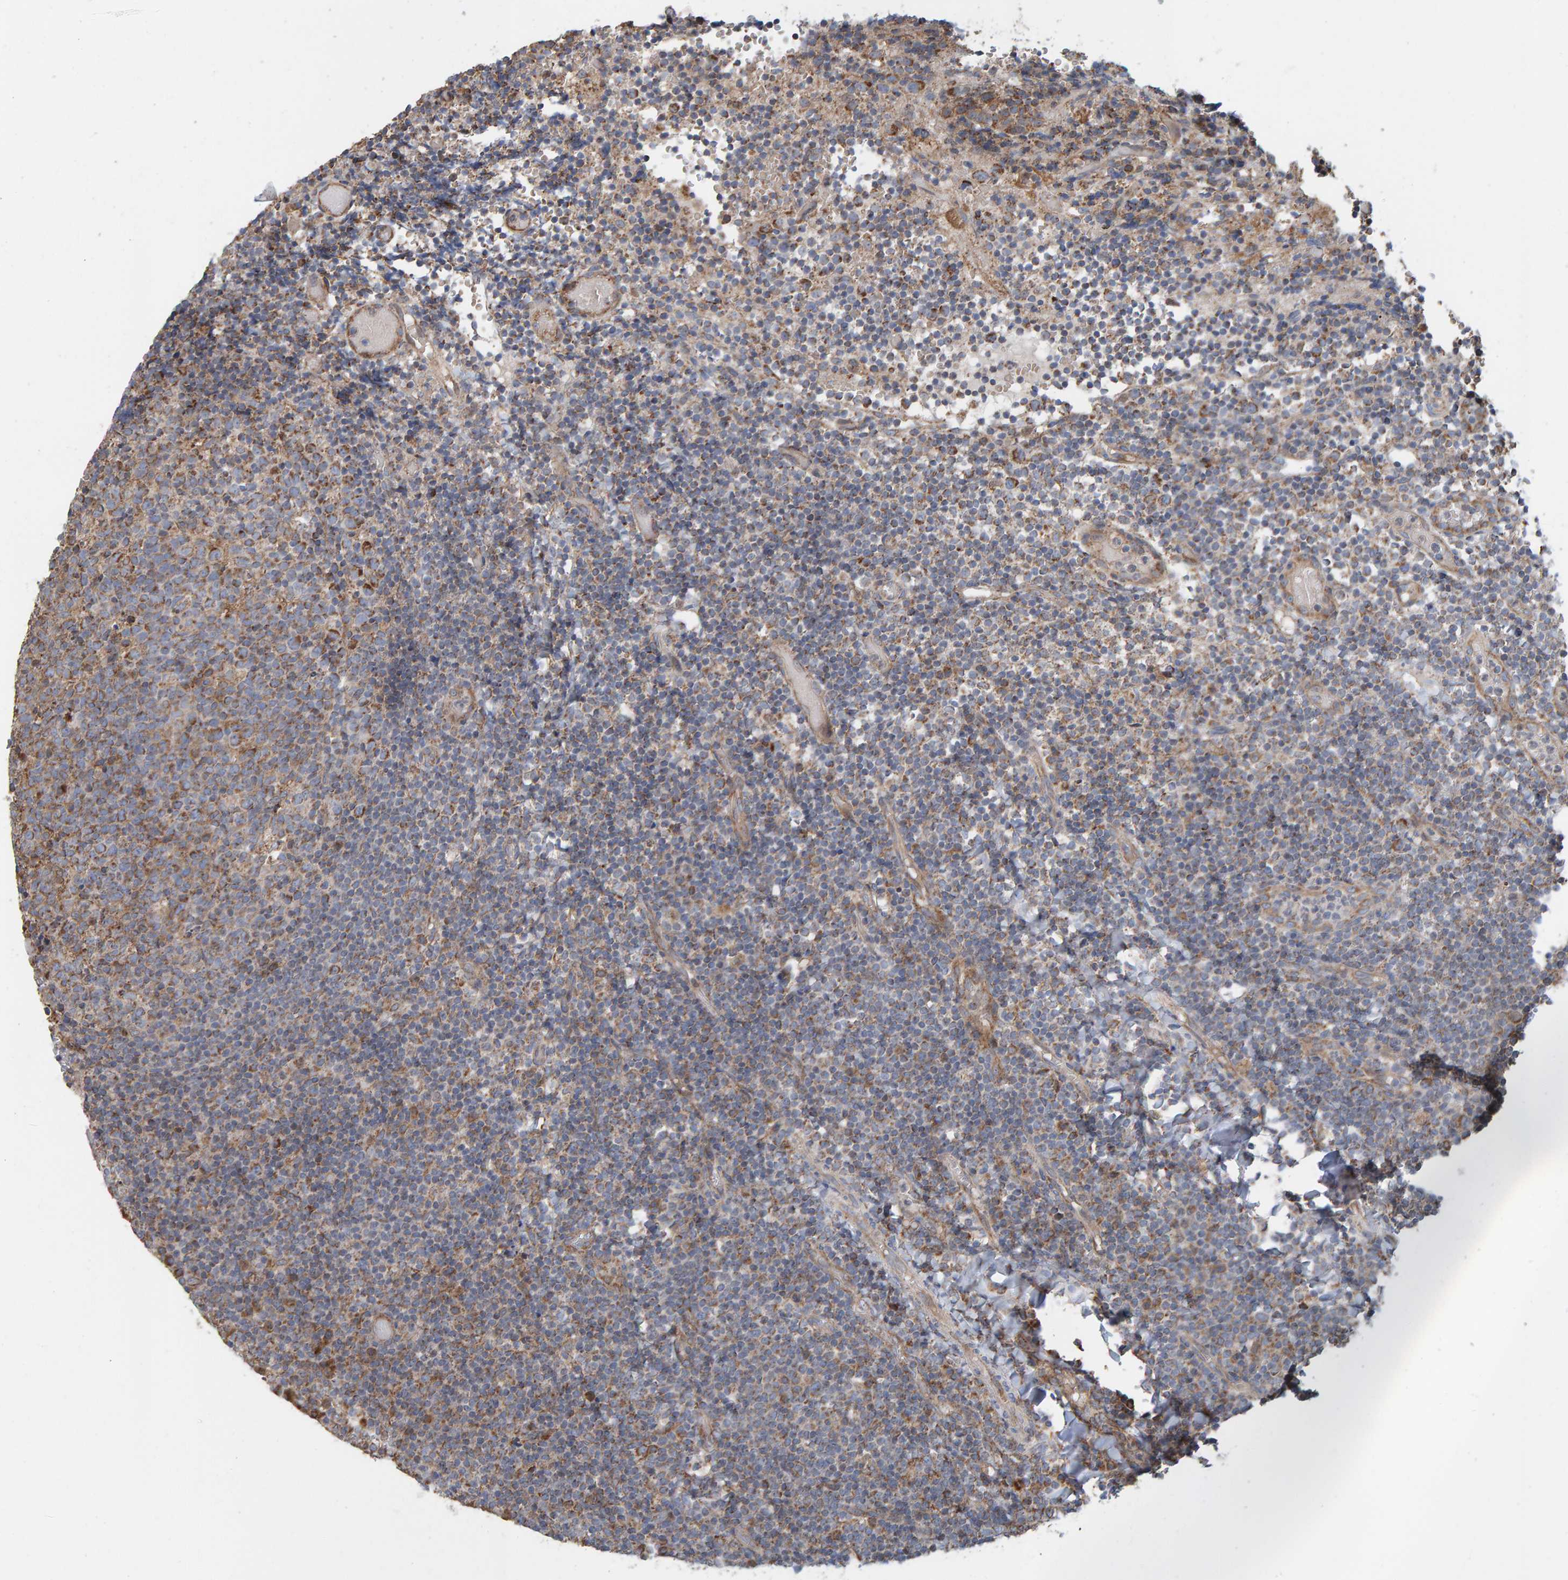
{"staining": {"intensity": "moderate", "quantity": ">75%", "location": "cytoplasmic/membranous"}, "tissue": "tonsil", "cell_type": "Germinal center cells", "image_type": "normal", "snomed": [{"axis": "morphology", "description": "Normal tissue, NOS"}, {"axis": "topography", "description": "Tonsil"}], "caption": "Brown immunohistochemical staining in normal human tonsil displays moderate cytoplasmic/membranous expression in approximately >75% of germinal center cells.", "gene": "MRPL45", "patient": {"sex": "female", "age": 19}}